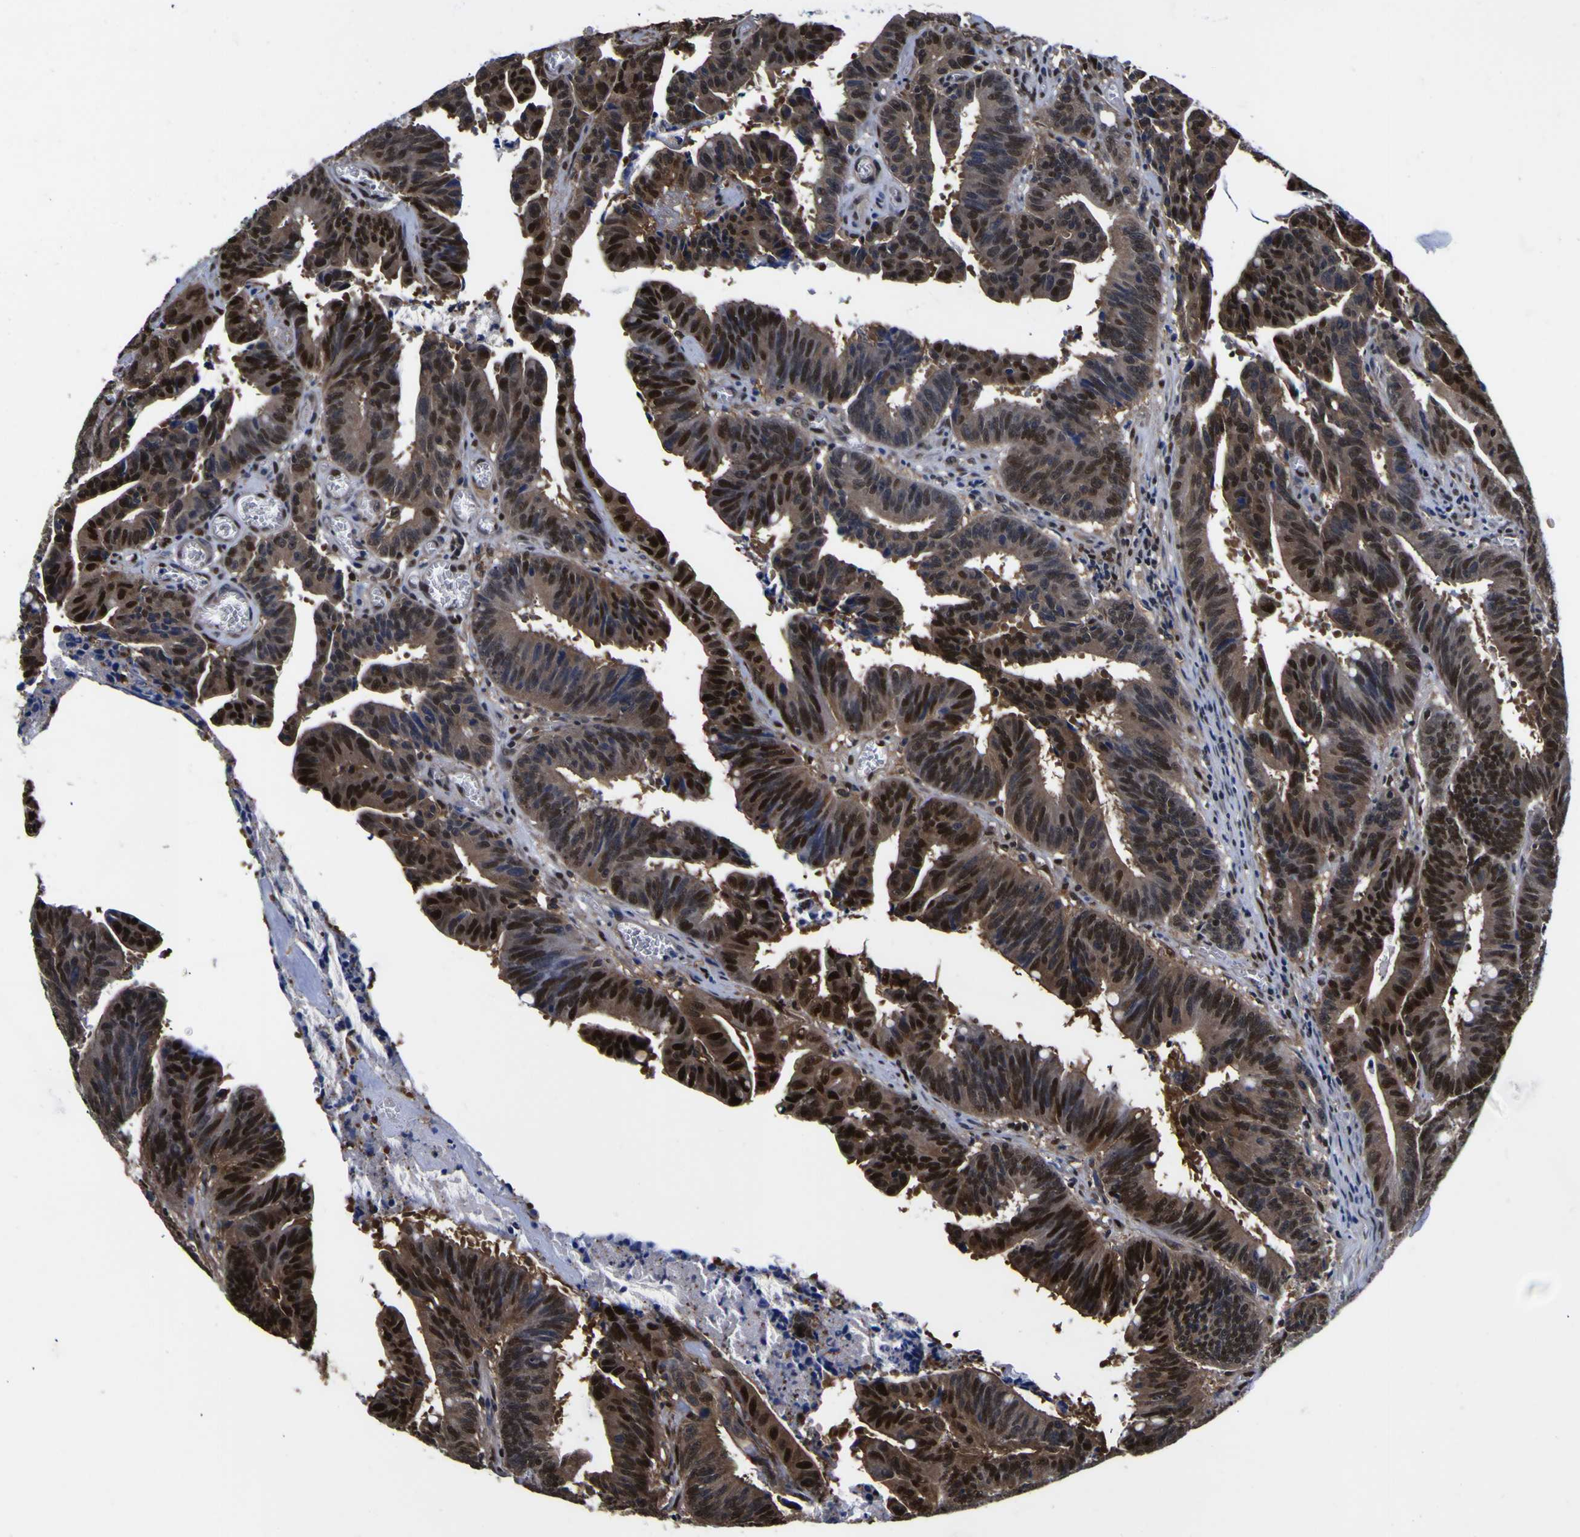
{"staining": {"intensity": "strong", "quantity": ">75%", "location": "cytoplasmic/membranous,nuclear"}, "tissue": "colorectal cancer", "cell_type": "Tumor cells", "image_type": "cancer", "snomed": [{"axis": "morphology", "description": "Adenocarcinoma, NOS"}, {"axis": "topography", "description": "Colon"}], "caption": "Immunohistochemistry (IHC) staining of colorectal adenocarcinoma, which reveals high levels of strong cytoplasmic/membranous and nuclear staining in about >75% of tumor cells indicating strong cytoplasmic/membranous and nuclear protein positivity. The staining was performed using DAB (brown) for protein detection and nuclei were counterstained in hematoxylin (blue).", "gene": "FAM110B", "patient": {"sex": "male", "age": 45}}